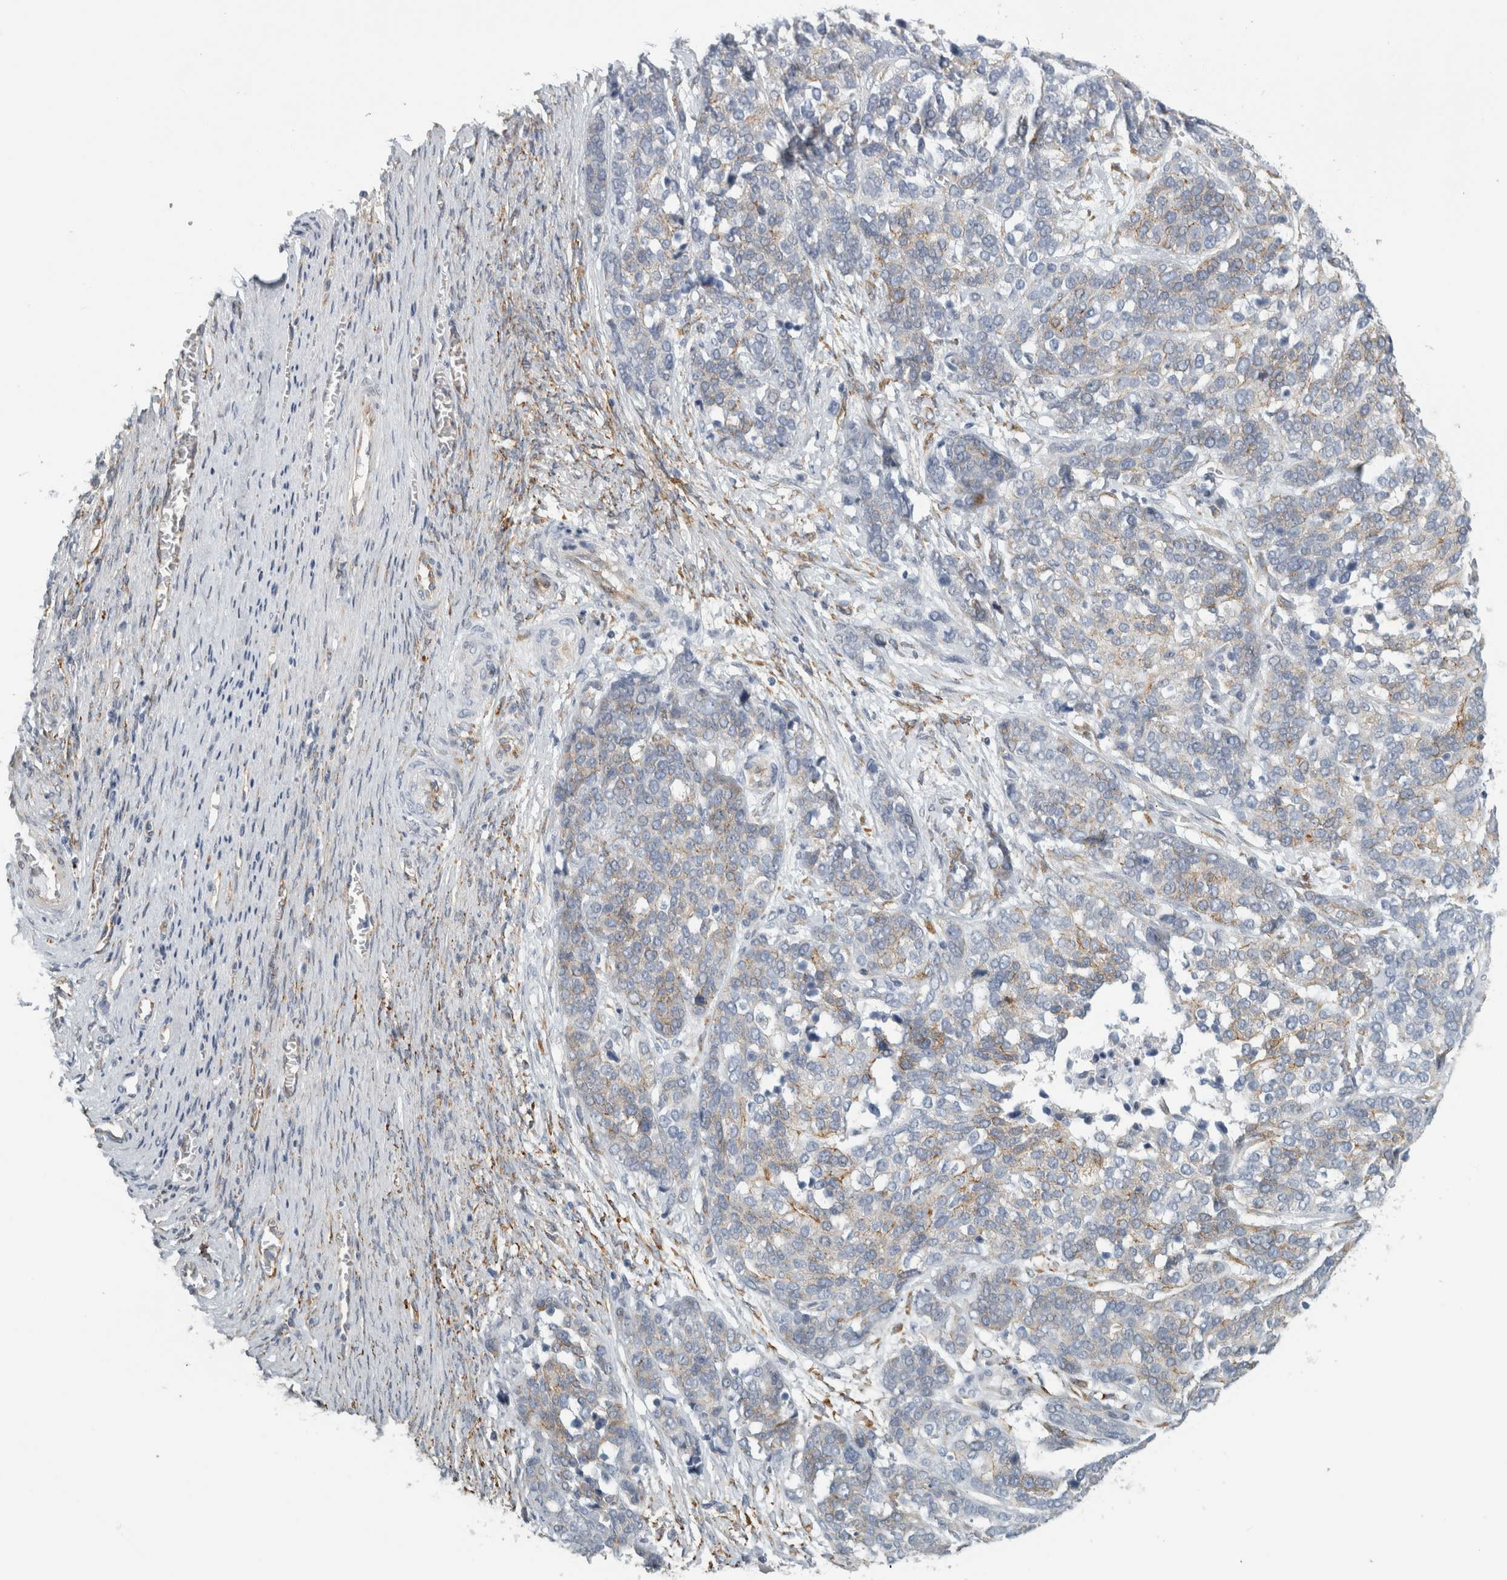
{"staining": {"intensity": "negative", "quantity": "none", "location": "none"}, "tissue": "ovarian cancer", "cell_type": "Tumor cells", "image_type": "cancer", "snomed": [{"axis": "morphology", "description": "Cystadenocarcinoma, serous, NOS"}, {"axis": "topography", "description": "Ovary"}], "caption": "This is an immunohistochemistry (IHC) histopathology image of serous cystadenocarcinoma (ovarian). There is no staining in tumor cells.", "gene": "B3GNT3", "patient": {"sex": "female", "age": 44}}